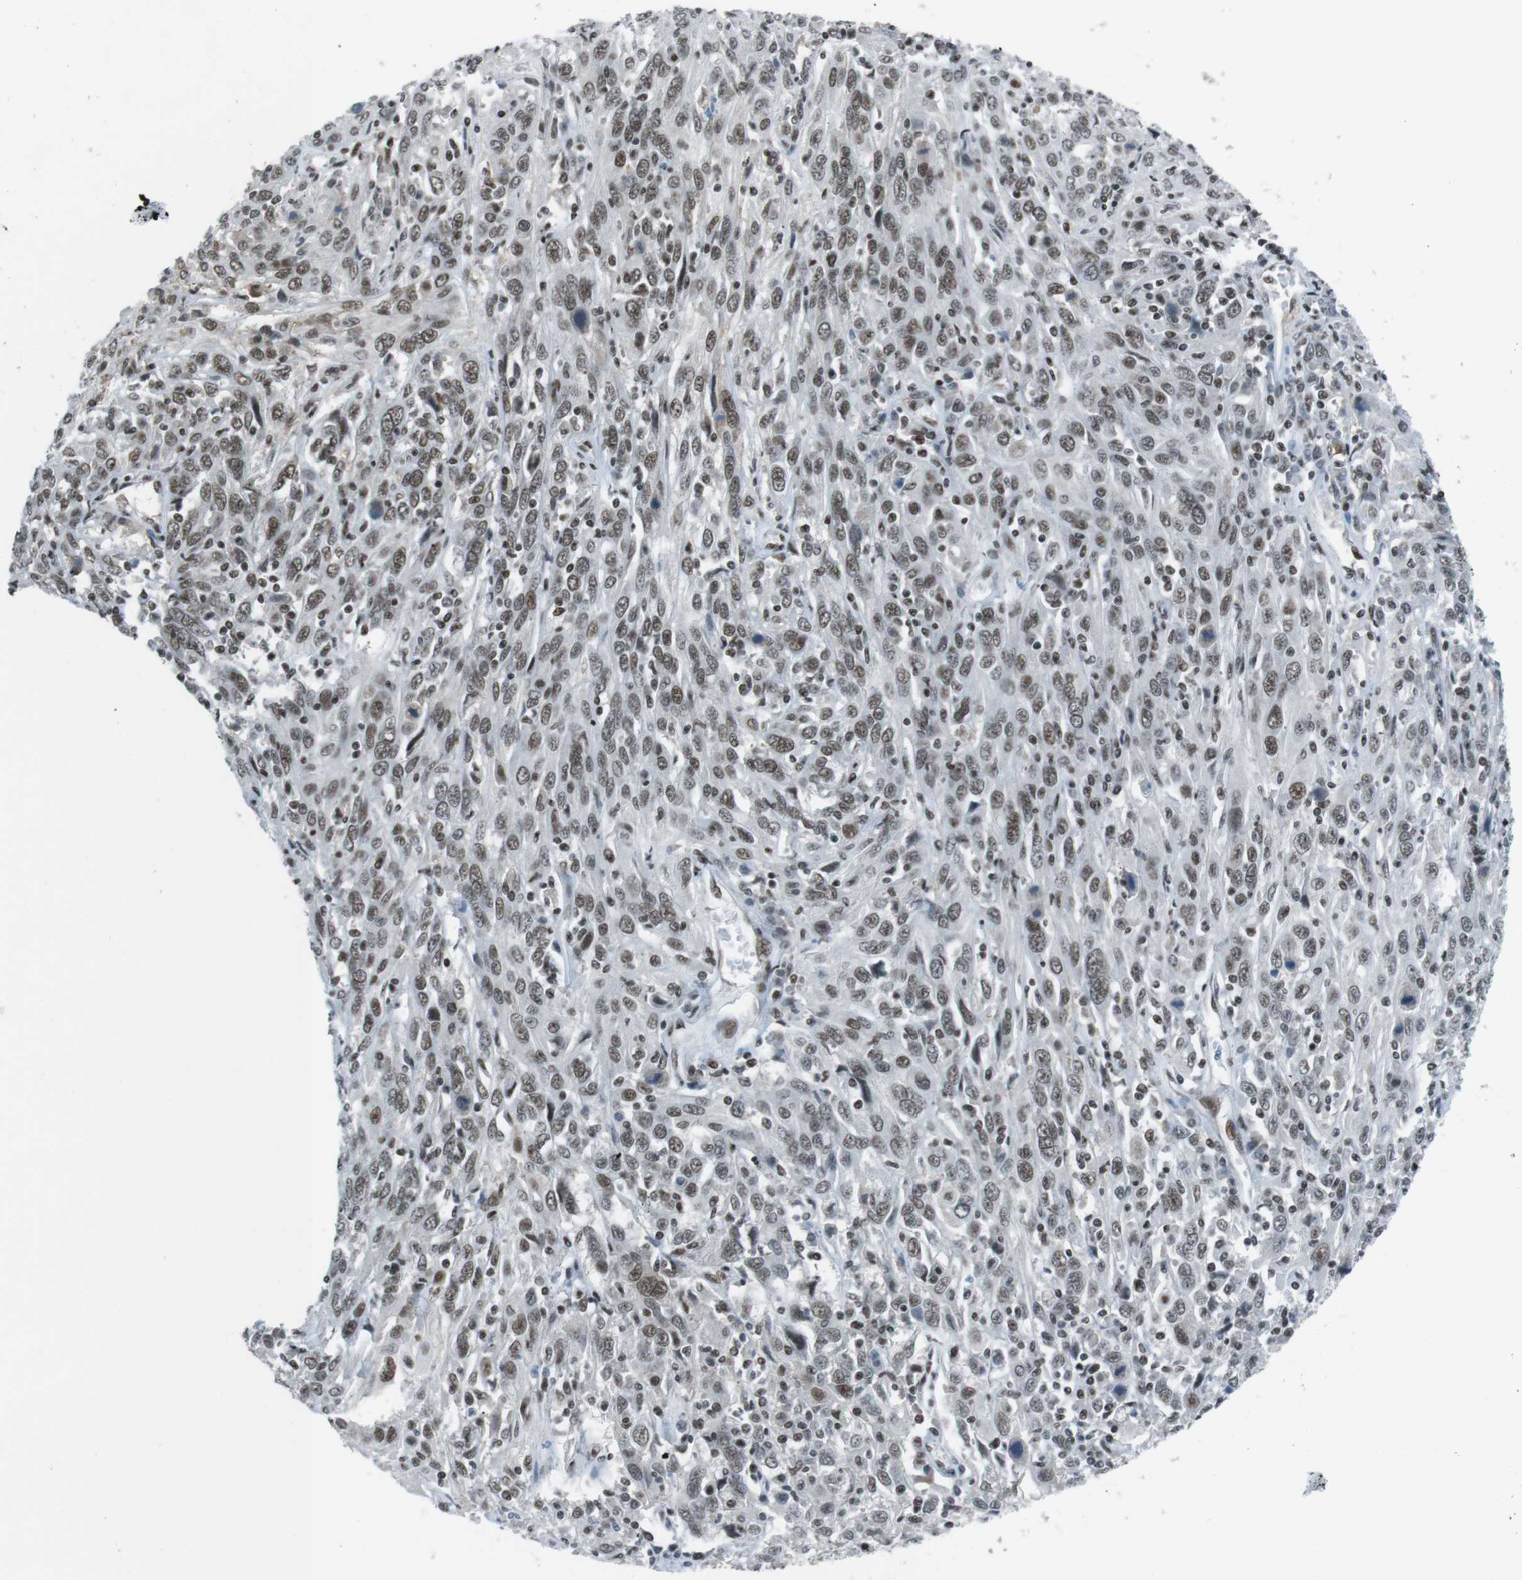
{"staining": {"intensity": "moderate", "quantity": ">75%", "location": "nuclear"}, "tissue": "cervical cancer", "cell_type": "Tumor cells", "image_type": "cancer", "snomed": [{"axis": "morphology", "description": "Squamous cell carcinoma, NOS"}, {"axis": "topography", "description": "Cervix"}], "caption": "Moderate nuclear protein positivity is appreciated in about >75% of tumor cells in squamous cell carcinoma (cervical).", "gene": "TAF1", "patient": {"sex": "female", "age": 46}}